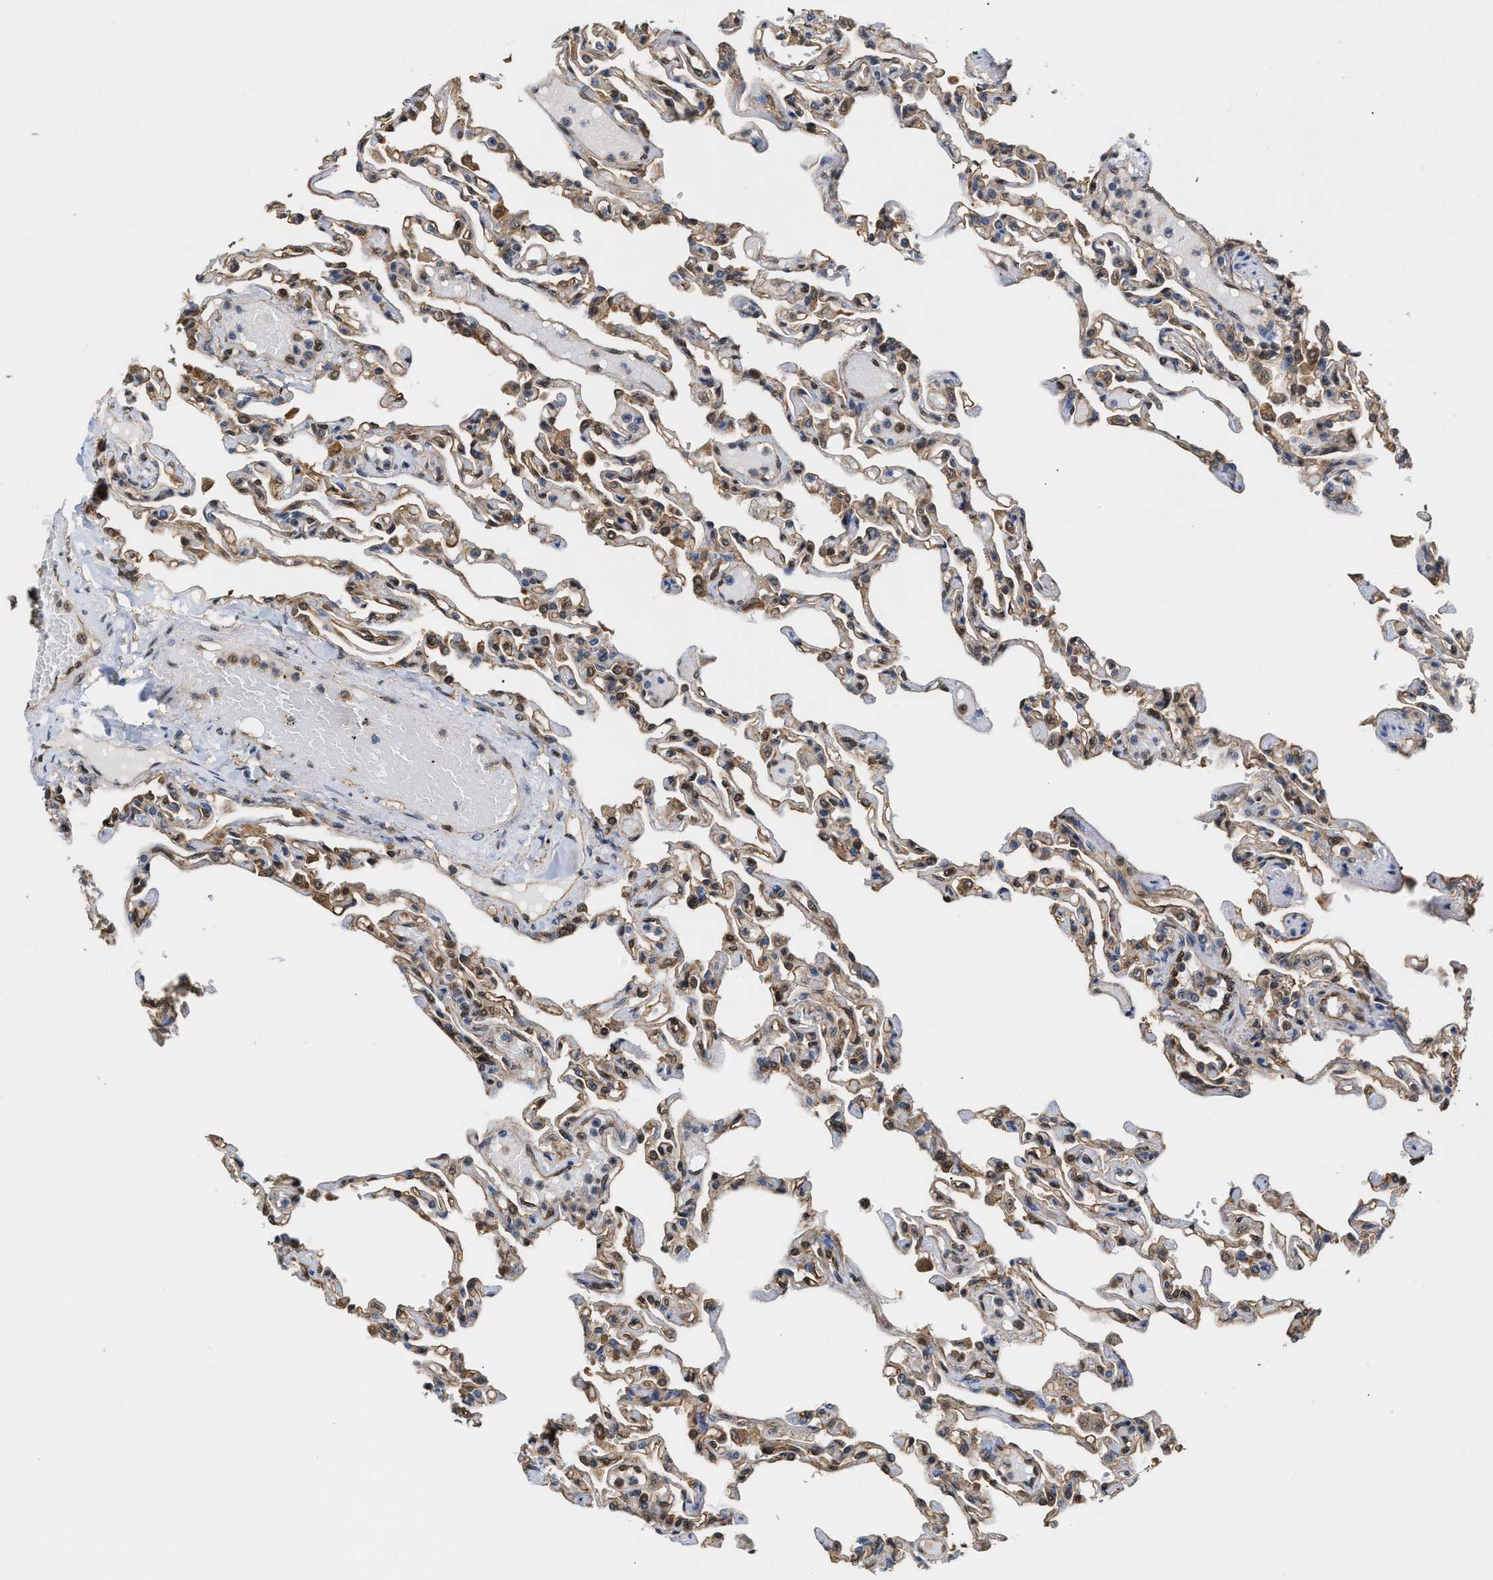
{"staining": {"intensity": "weak", "quantity": "25%-75%", "location": "cytoplasmic/membranous,nuclear"}, "tissue": "lung", "cell_type": "Alveolar cells", "image_type": "normal", "snomed": [{"axis": "morphology", "description": "Normal tissue, NOS"}, {"axis": "topography", "description": "Lung"}], "caption": "An immunohistochemistry (IHC) micrograph of unremarkable tissue is shown. Protein staining in brown labels weak cytoplasmic/membranous,nuclear positivity in lung within alveolar cells. The protein is stained brown, and the nuclei are stained in blue (DAB (3,3'-diaminobenzidine) IHC with brightfield microscopy, high magnification).", "gene": "SCAI", "patient": {"sex": "male", "age": 21}}